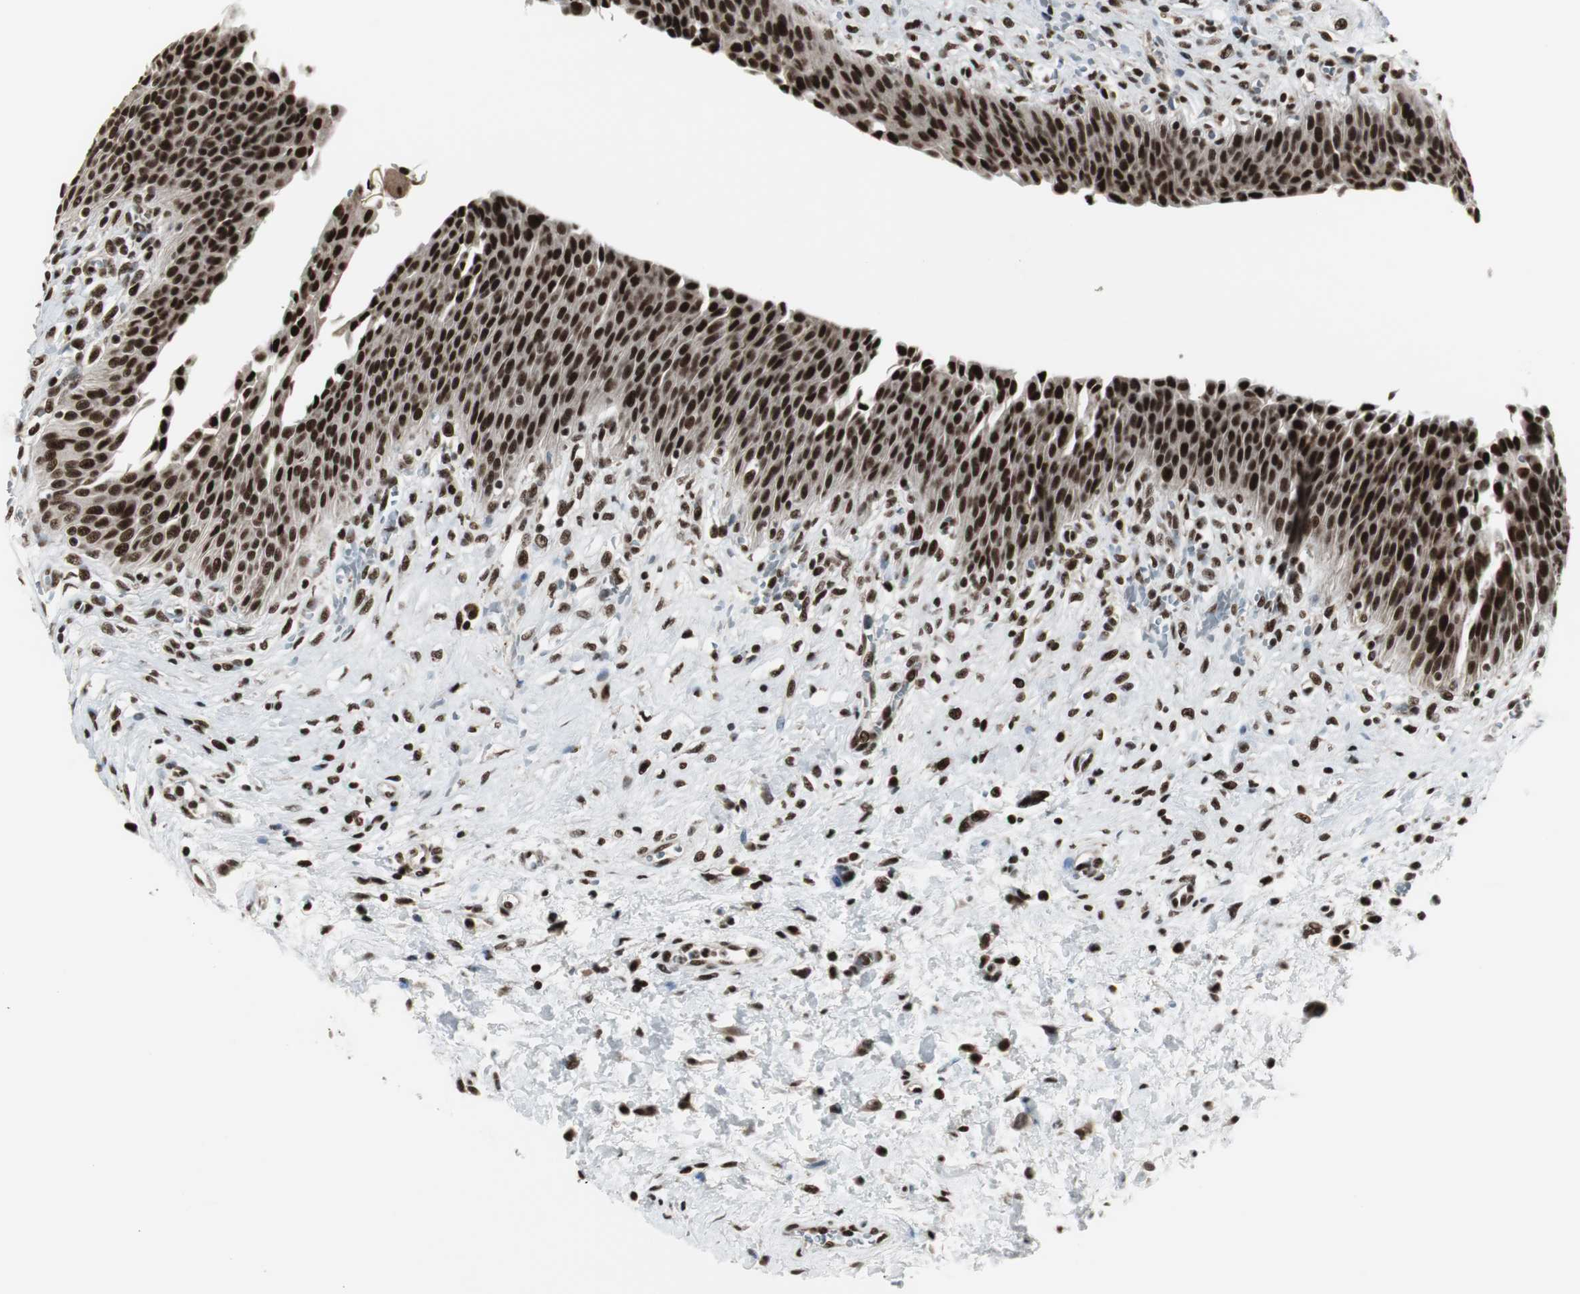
{"staining": {"intensity": "strong", "quantity": ">75%", "location": "cytoplasmic/membranous,nuclear"}, "tissue": "urinary bladder", "cell_type": "Urothelial cells", "image_type": "normal", "snomed": [{"axis": "morphology", "description": "Normal tissue, NOS"}, {"axis": "morphology", "description": "Dysplasia, NOS"}, {"axis": "topography", "description": "Urinary bladder"}], "caption": "Immunohistochemistry (IHC) of normal human urinary bladder reveals high levels of strong cytoplasmic/membranous,nuclear staining in approximately >75% of urothelial cells. The staining is performed using DAB brown chromogen to label protein expression. The nuclei are counter-stained blue using hematoxylin.", "gene": "PARN", "patient": {"sex": "male", "age": 35}}